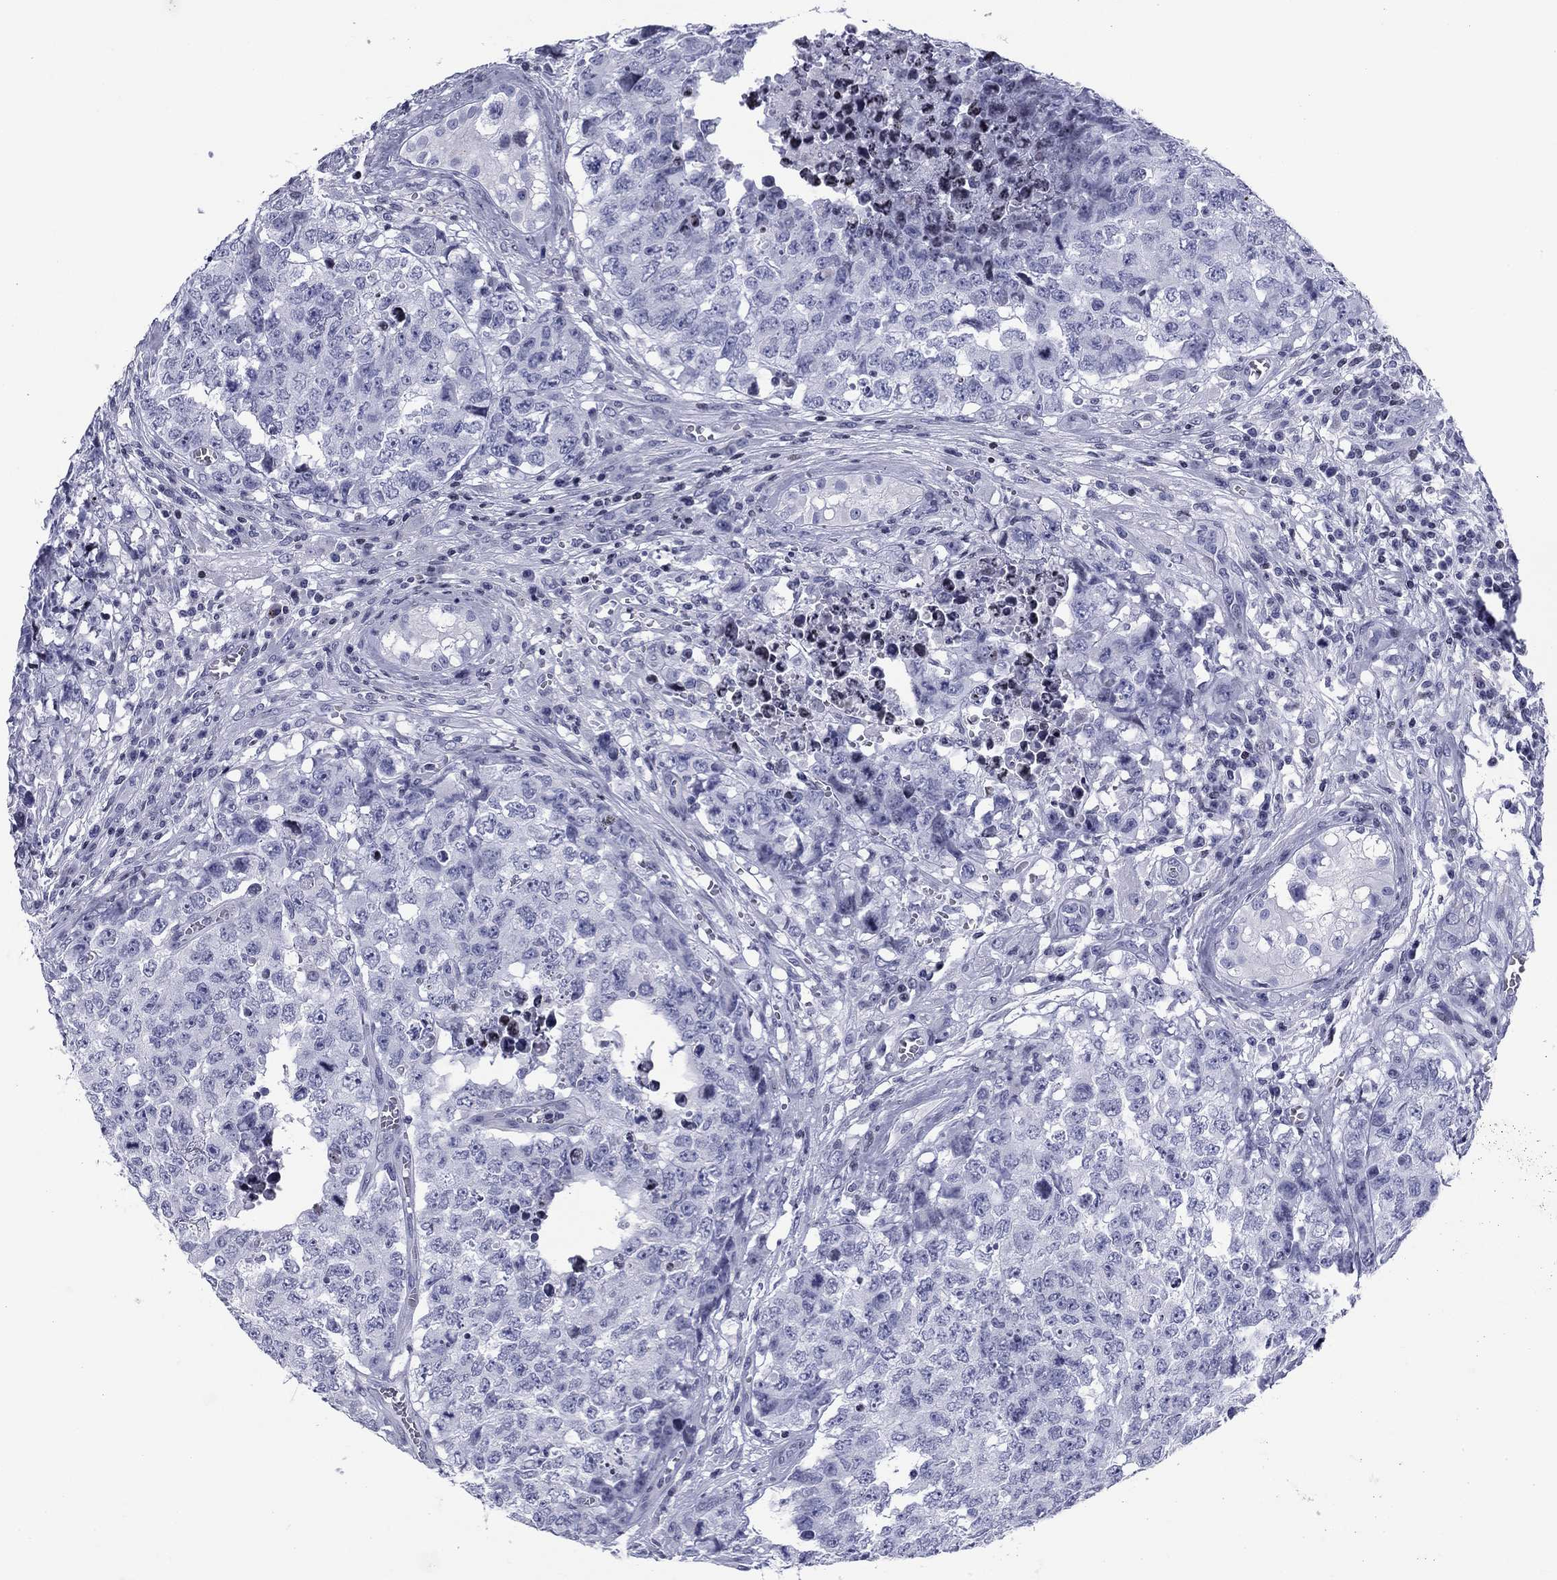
{"staining": {"intensity": "negative", "quantity": "none", "location": "none"}, "tissue": "testis cancer", "cell_type": "Tumor cells", "image_type": "cancer", "snomed": [{"axis": "morphology", "description": "Carcinoma, Embryonal, NOS"}, {"axis": "topography", "description": "Testis"}], "caption": "Micrograph shows no significant protein staining in tumor cells of embryonal carcinoma (testis). (DAB (3,3'-diaminobenzidine) immunohistochemistry with hematoxylin counter stain).", "gene": "CCDC144A", "patient": {"sex": "male", "age": 23}}